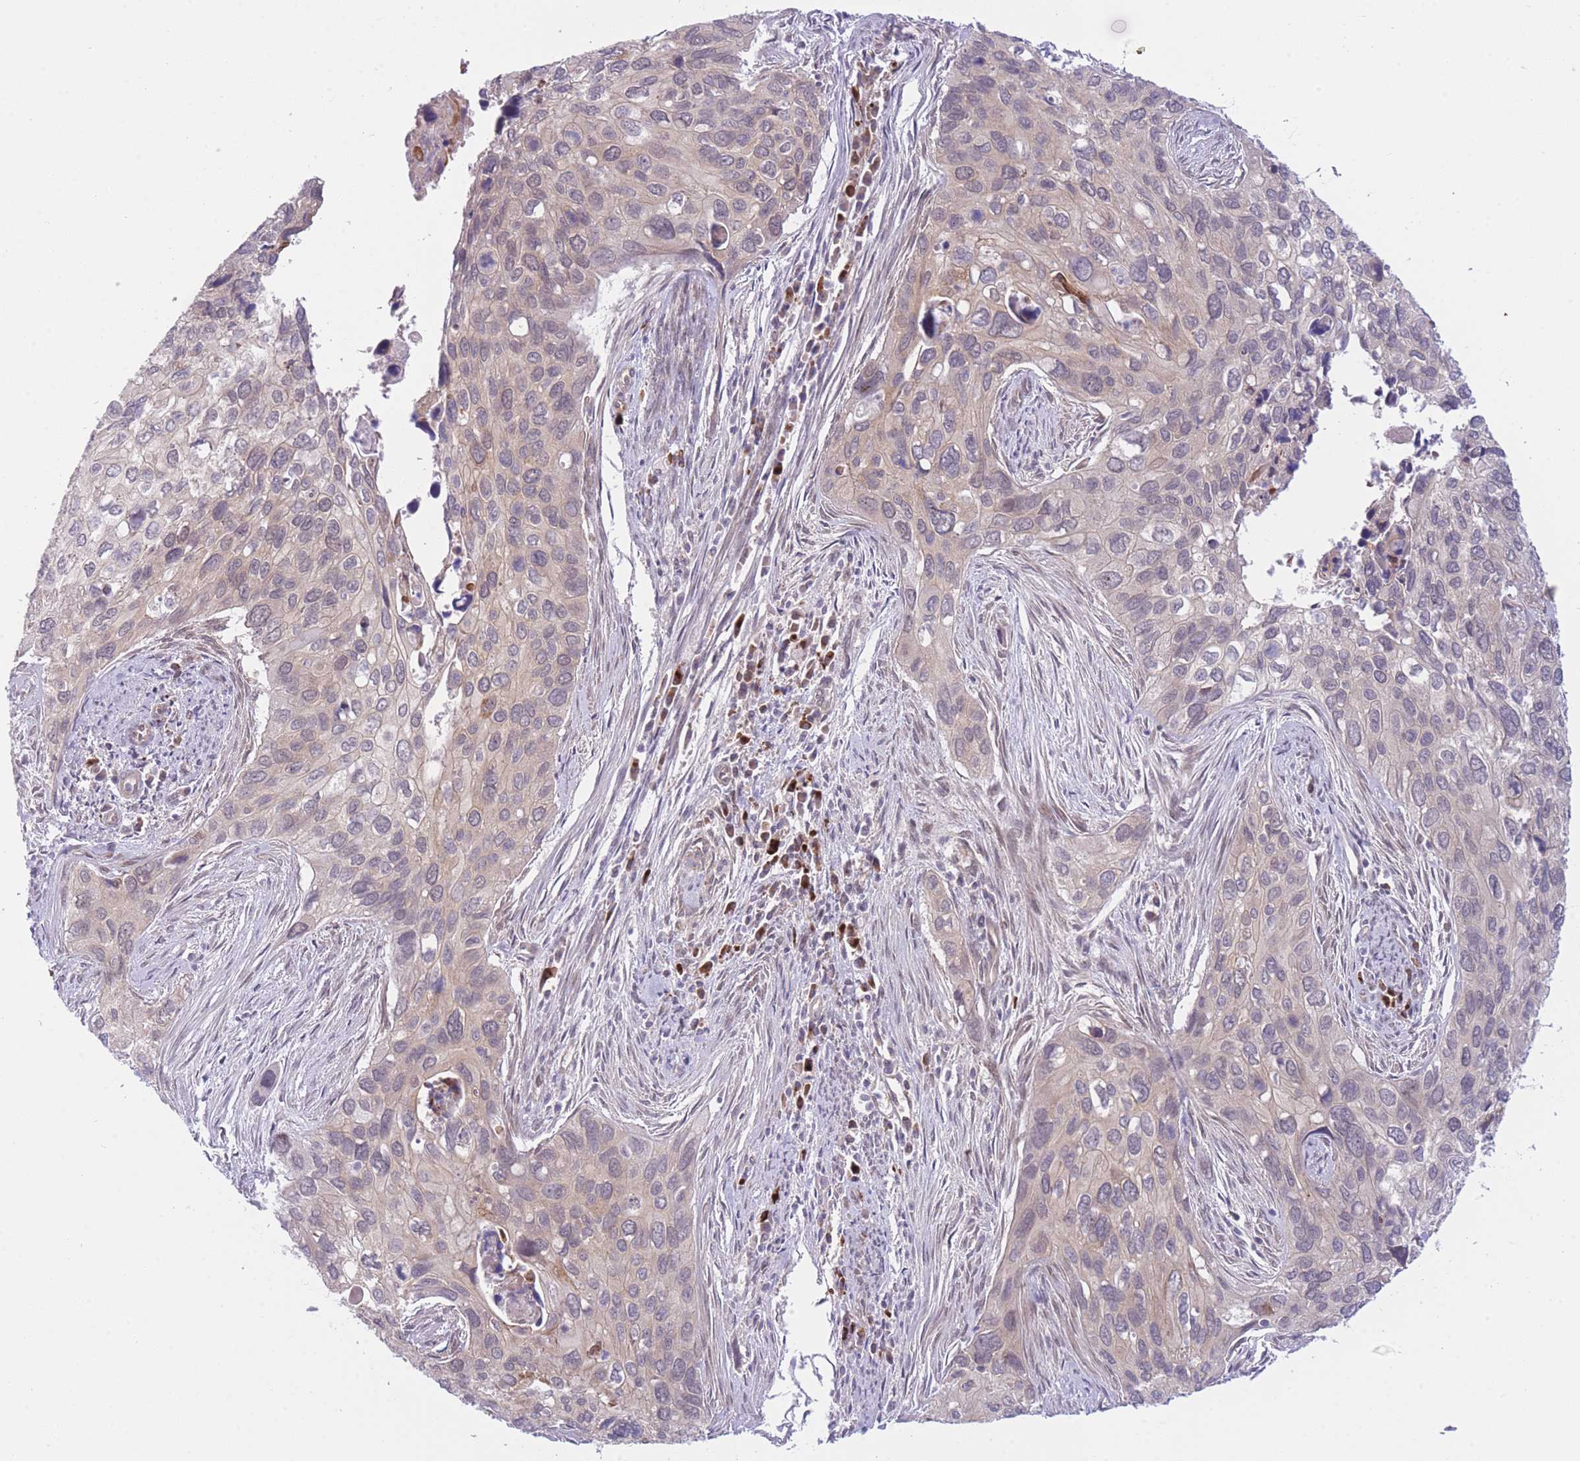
{"staining": {"intensity": "weak", "quantity": "<25%", "location": "cytoplasmic/membranous"}, "tissue": "cervical cancer", "cell_type": "Tumor cells", "image_type": "cancer", "snomed": [{"axis": "morphology", "description": "Squamous cell carcinoma, NOS"}, {"axis": "topography", "description": "Cervix"}], "caption": "A micrograph of human cervical cancer (squamous cell carcinoma) is negative for staining in tumor cells.", "gene": "CDC25B", "patient": {"sex": "female", "age": 55}}